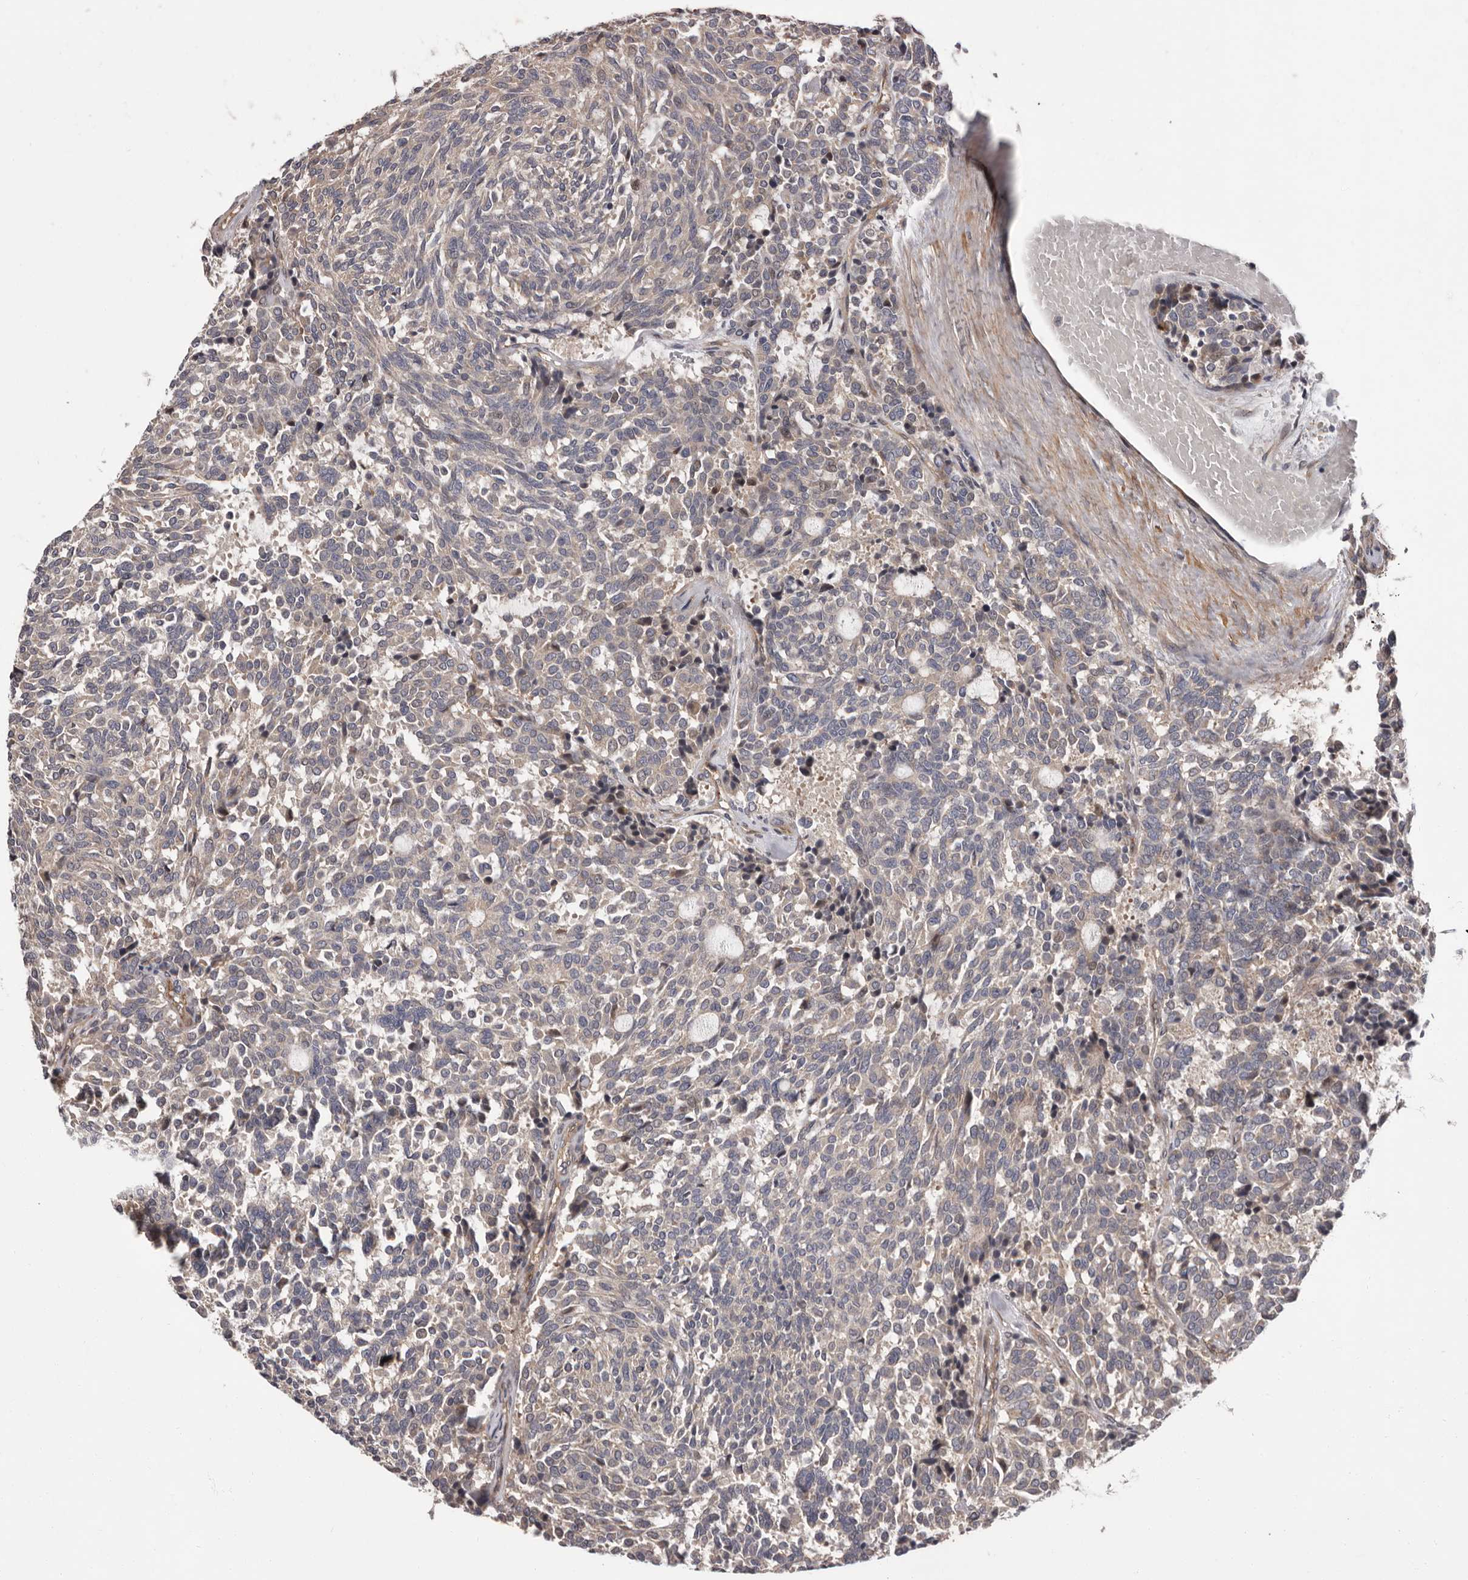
{"staining": {"intensity": "negative", "quantity": "none", "location": "none"}, "tissue": "carcinoid", "cell_type": "Tumor cells", "image_type": "cancer", "snomed": [{"axis": "morphology", "description": "Carcinoid, malignant, NOS"}, {"axis": "topography", "description": "Pancreas"}], "caption": "An immunohistochemistry (IHC) image of carcinoid (malignant) is shown. There is no staining in tumor cells of carcinoid (malignant).", "gene": "PRKD1", "patient": {"sex": "female", "age": 54}}